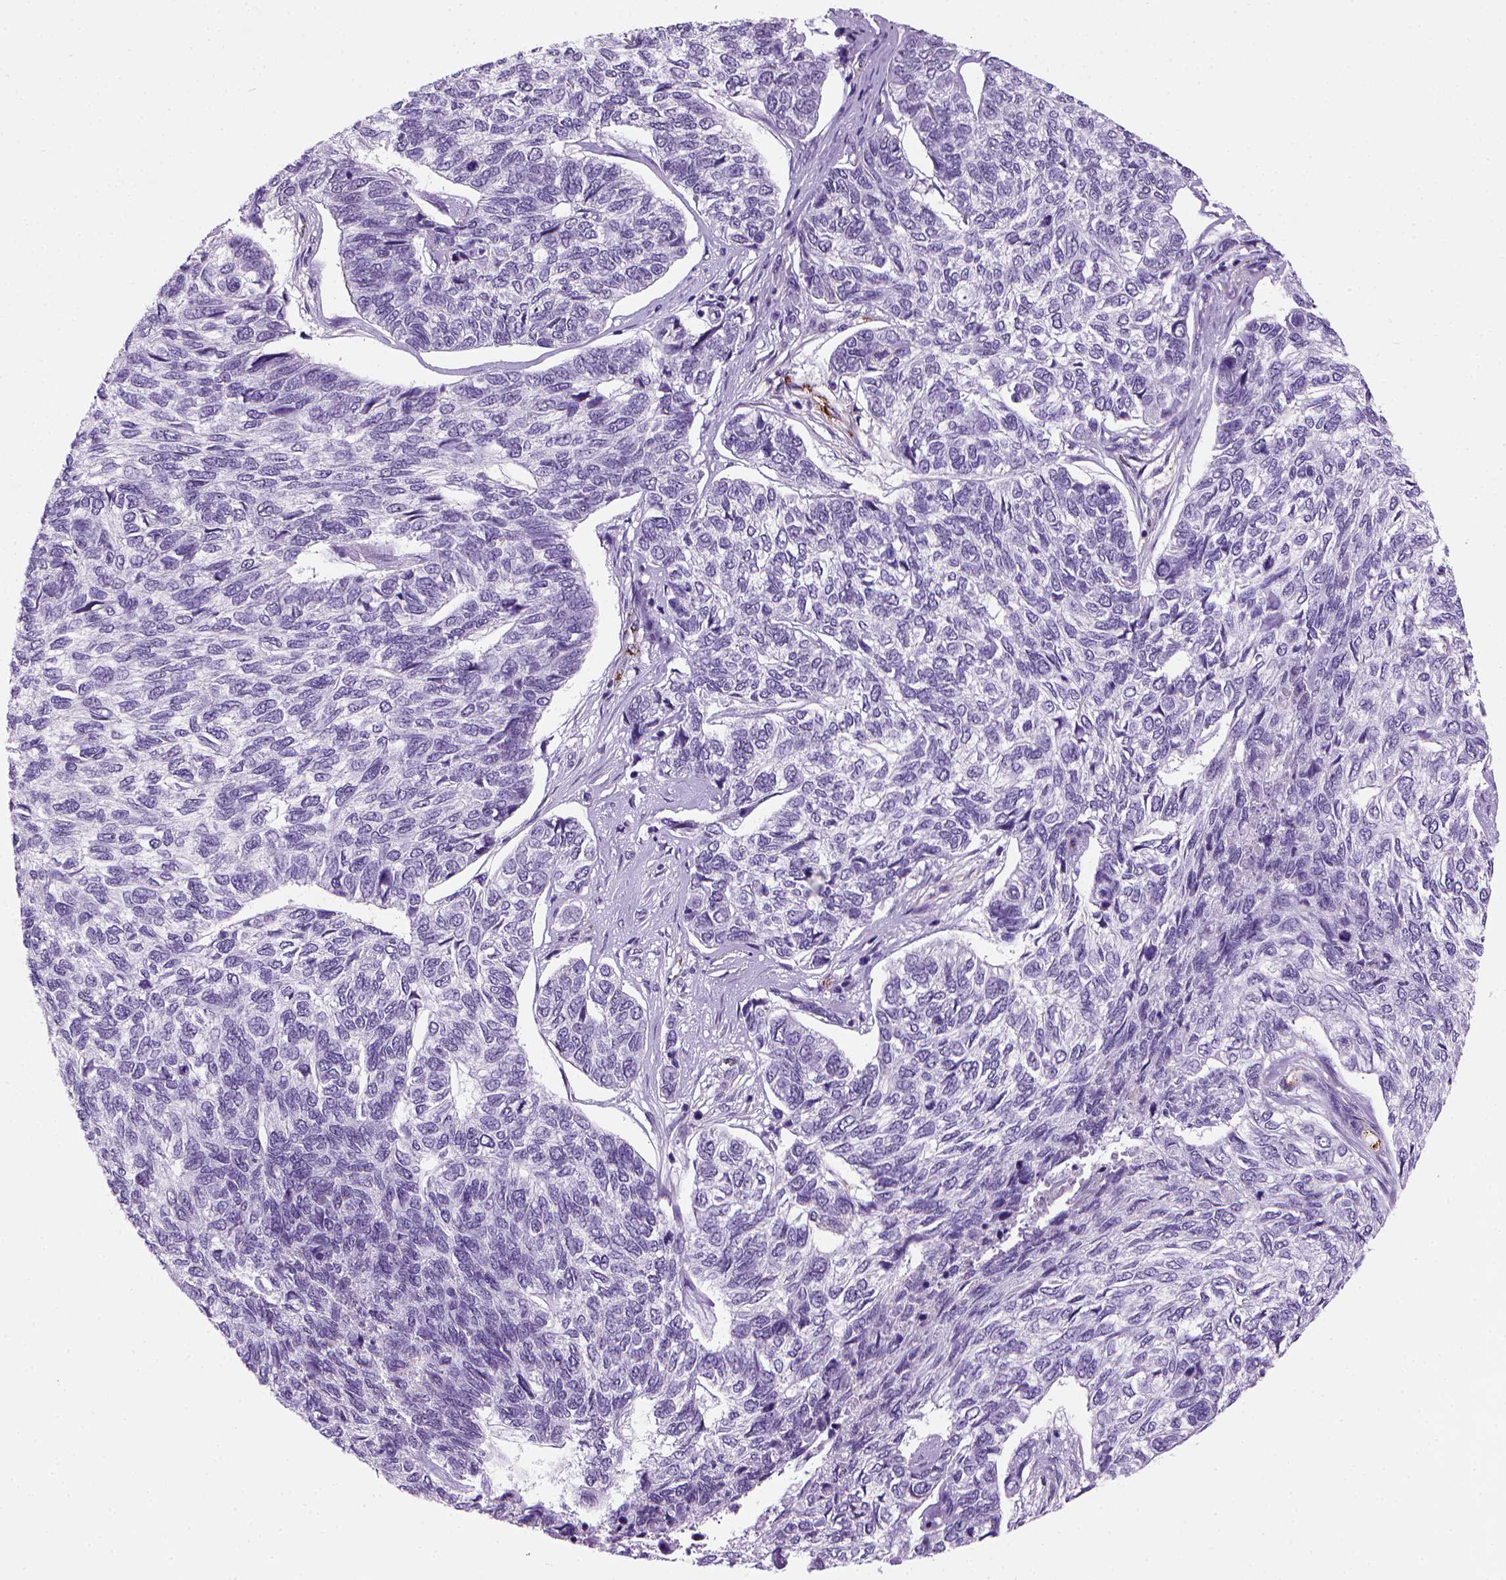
{"staining": {"intensity": "negative", "quantity": "none", "location": "none"}, "tissue": "skin cancer", "cell_type": "Tumor cells", "image_type": "cancer", "snomed": [{"axis": "morphology", "description": "Basal cell carcinoma"}, {"axis": "topography", "description": "Skin"}], "caption": "A photomicrograph of human skin cancer is negative for staining in tumor cells. (DAB (3,3'-diaminobenzidine) immunohistochemistry, high magnification).", "gene": "VWF", "patient": {"sex": "female", "age": 65}}